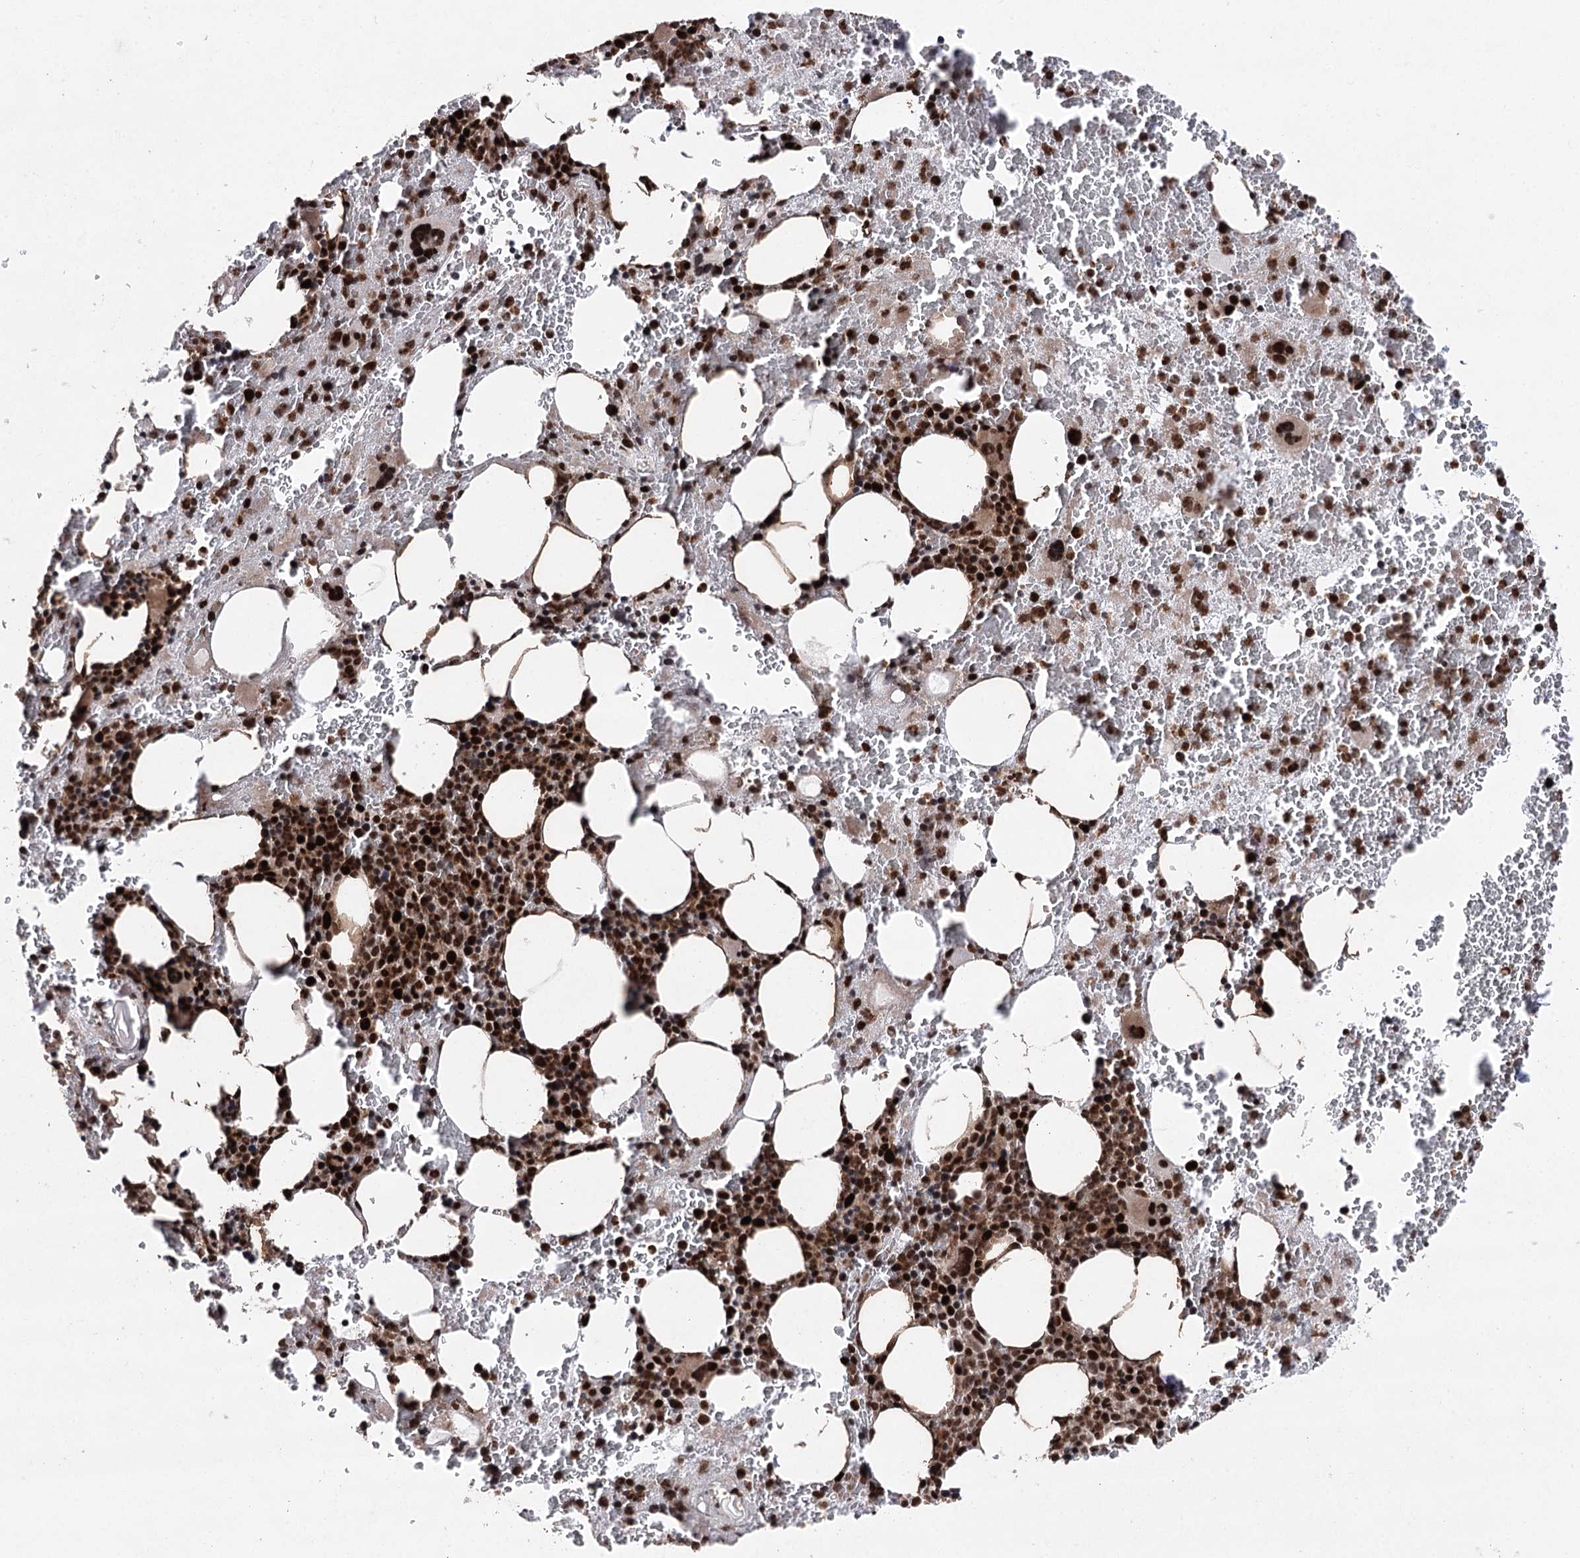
{"staining": {"intensity": "strong", "quantity": ">75%", "location": "nuclear"}, "tissue": "bone marrow", "cell_type": "Hematopoietic cells", "image_type": "normal", "snomed": [{"axis": "morphology", "description": "Normal tissue, NOS"}, {"axis": "topography", "description": "Bone marrow"}], "caption": "Hematopoietic cells show high levels of strong nuclear staining in approximately >75% of cells in unremarkable human bone marrow.", "gene": "PDCD4", "patient": {"sex": "male", "age": 36}}